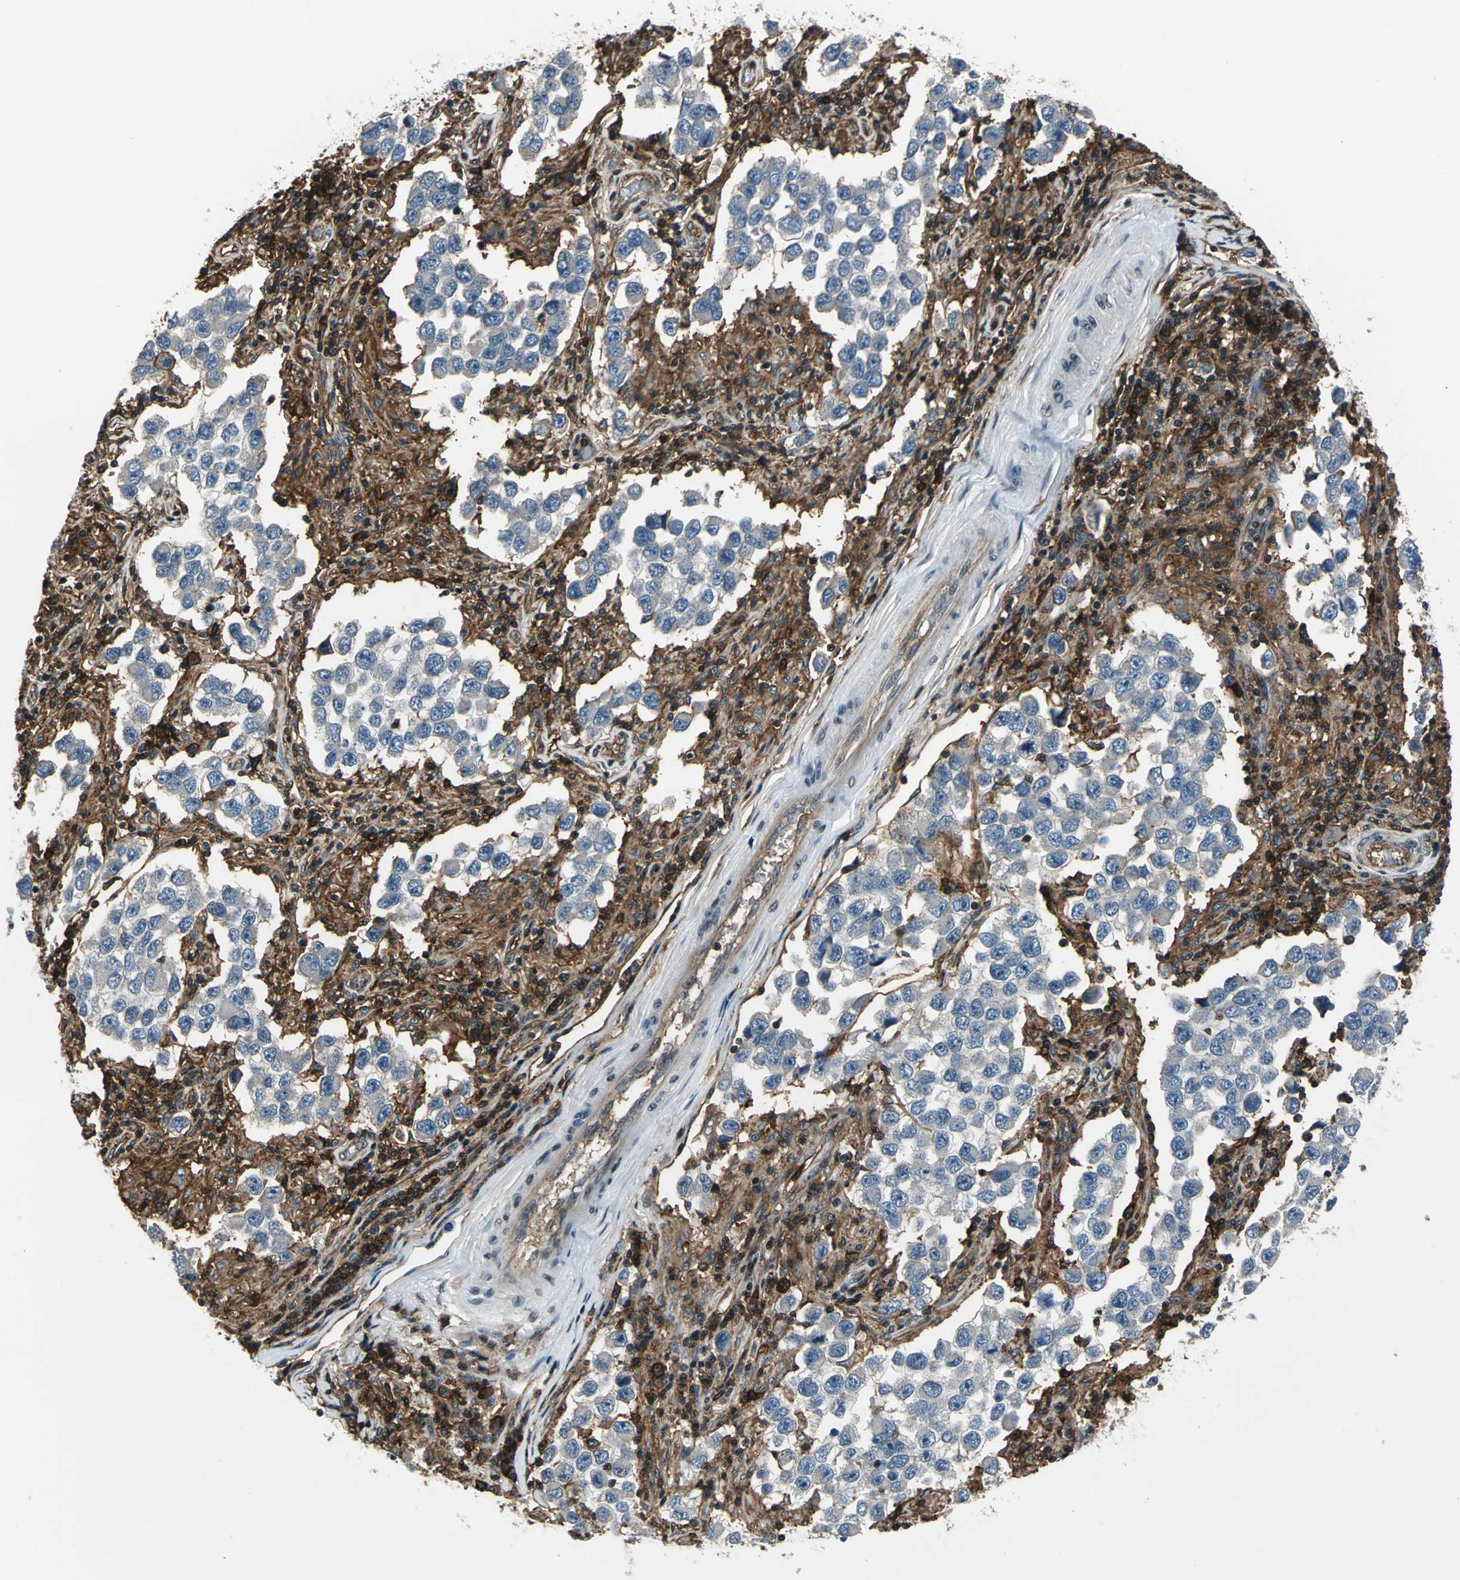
{"staining": {"intensity": "negative", "quantity": "none", "location": "none"}, "tissue": "testis cancer", "cell_type": "Tumor cells", "image_type": "cancer", "snomed": [{"axis": "morphology", "description": "Carcinoma, Embryonal, NOS"}, {"axis": "topography", "description": "Testis"}], "caption": "Embryonal carcinoma (testis) stained for a protein using IHC demonstrates no staining tumor cells.", "gene": "NR2C2", "patient": {"sex": "male", "age": 21}}